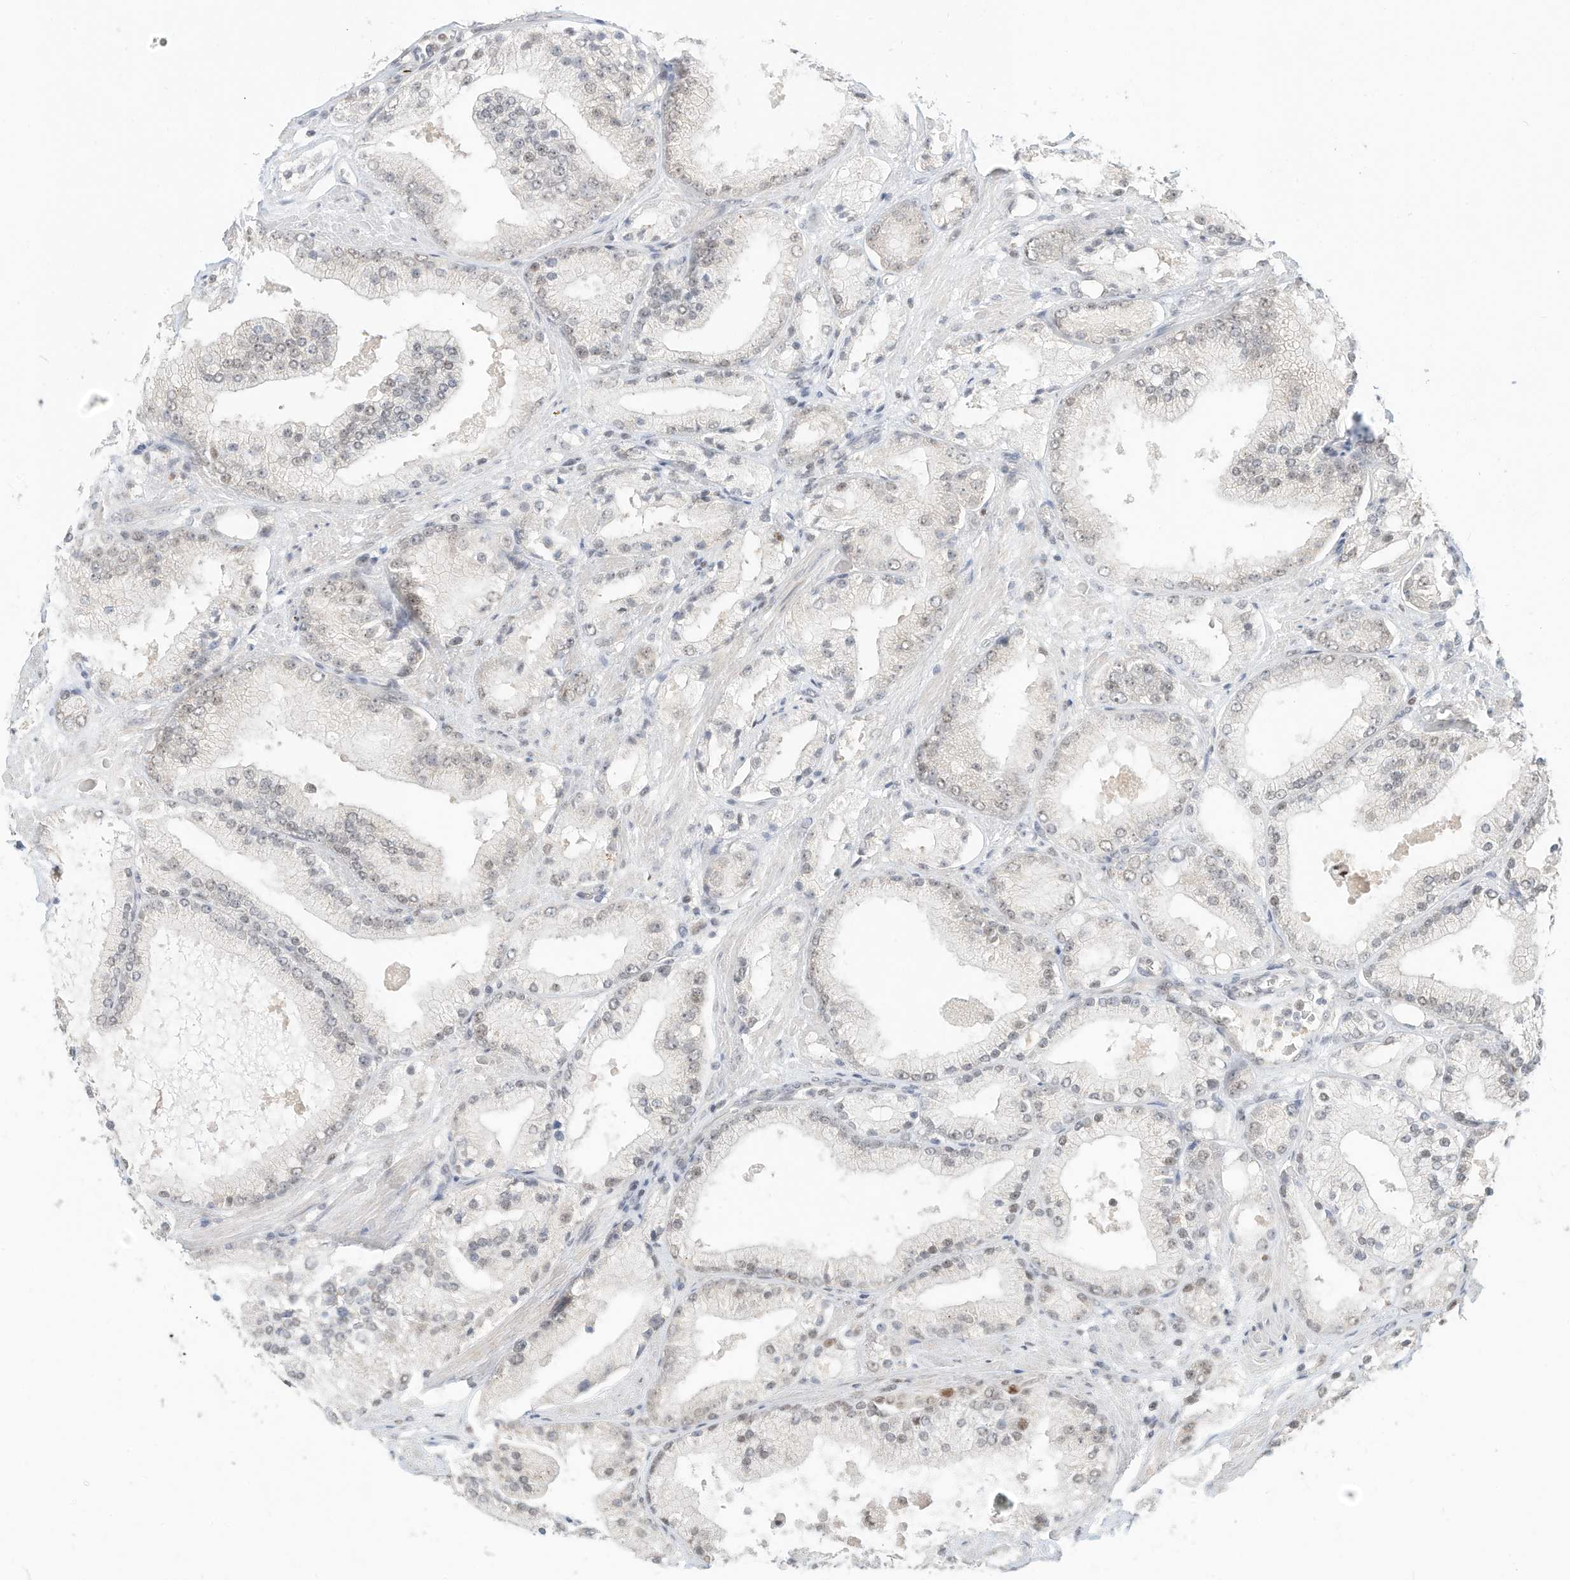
{"staining": {"intensity": "weak", "quantity": "<25%", "location": "nuclear"}, "tissue": "prostate cancer", "cell_type": "Tumor cells", "image_type": "cancer", "snomed": [{"axis": "morphology", "description": "Adenocarcinoma, Low grade"}, {"axis": "topography", "description": "Prostate"}], "caption": "This is a histopathology image of IHC staining of prostate cancer (low-grade adenocarcinoma), which shows no expression in tumor cells.", "gene": "OGT", "patient": {"sex": "male", "age": 67}}